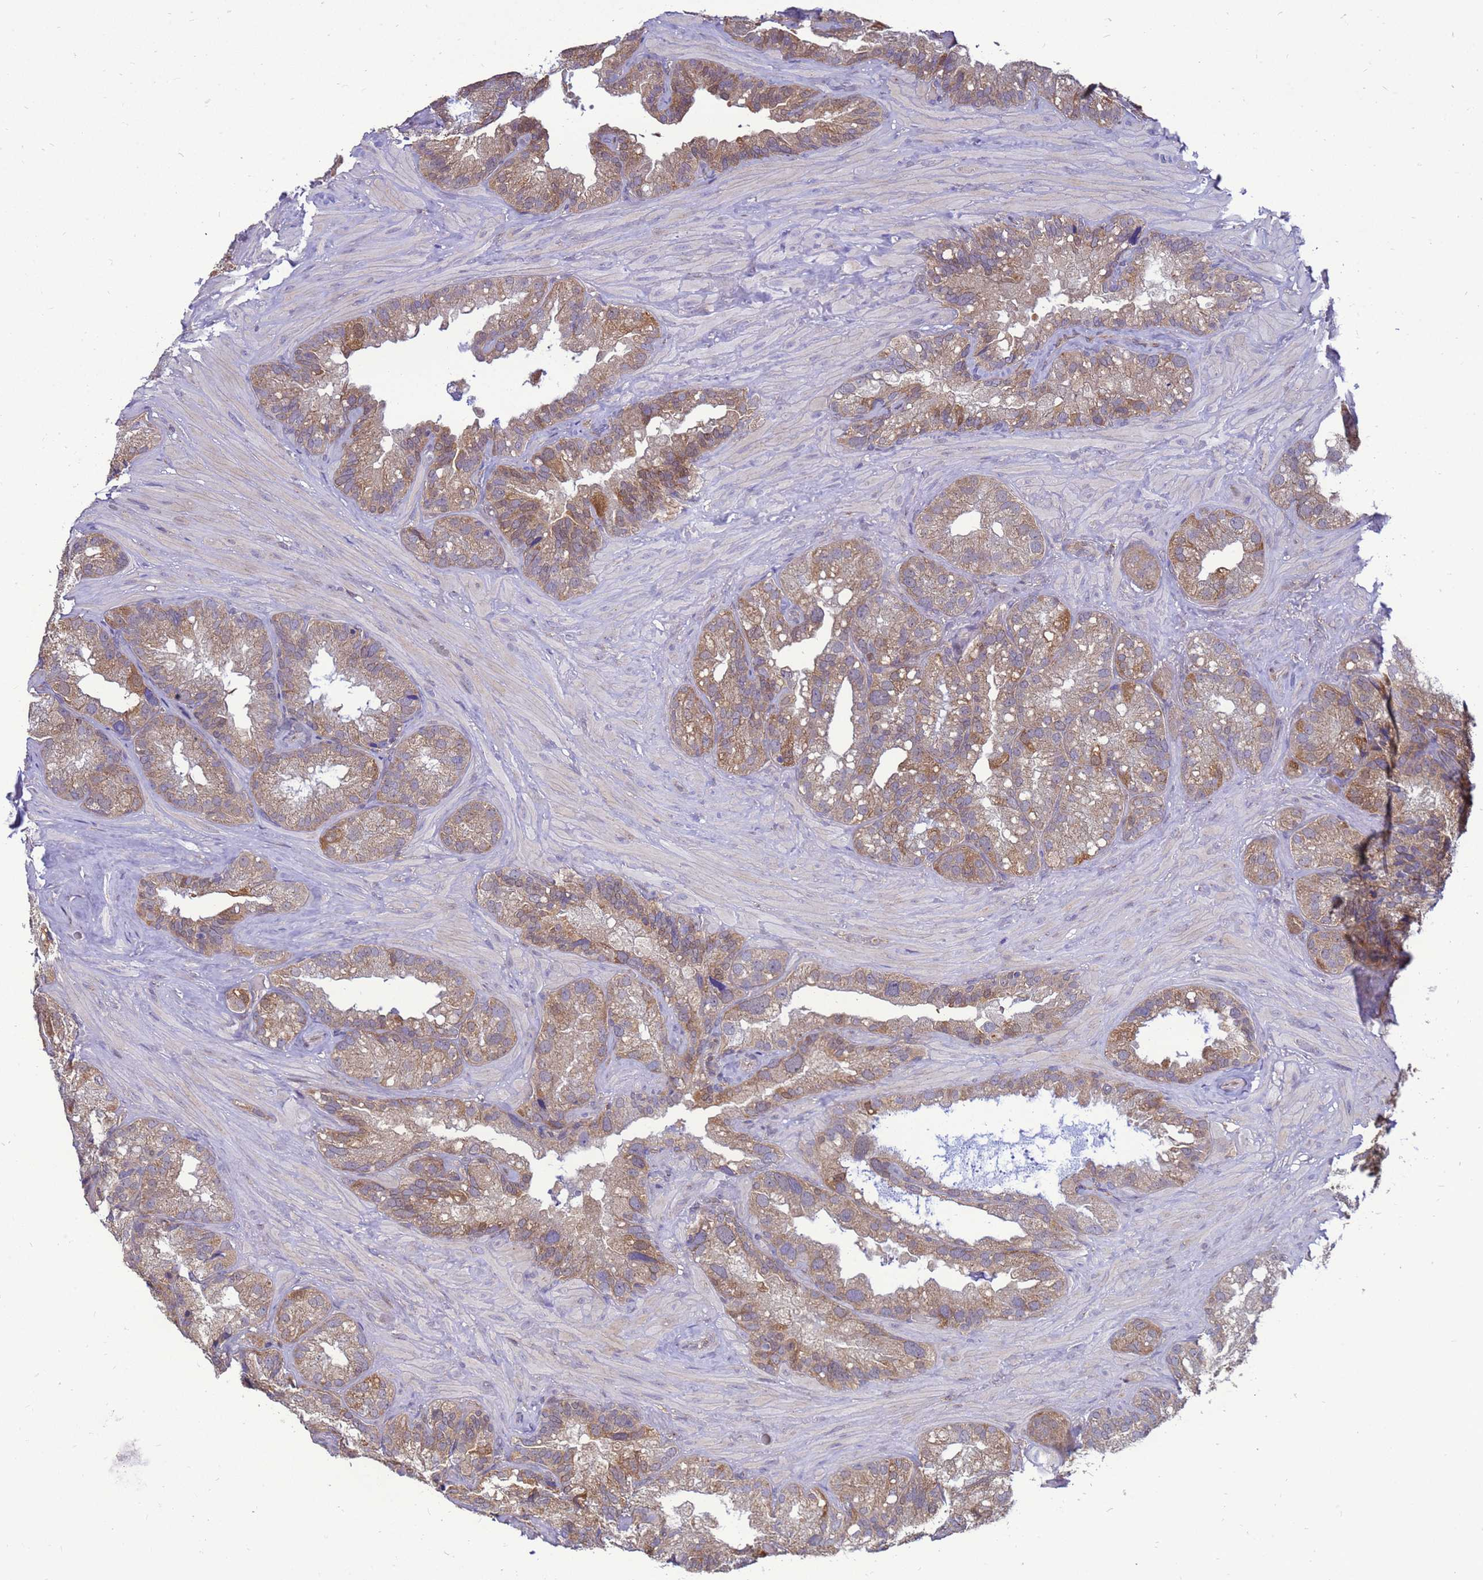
{"staining": {"intensity": "moderate", "quantity": ">75%", "location": "cytoplasmic/membranous"}, "tissue": "seminal vesicle", "cell_type": "Glandular cells", "image_type": "normal", "snomed": [{"axis": "morphology", "description": "Normal tissue, NOS"}, {"axis": "topography", "description": "Prostate"}, {"axis": "topography", "description": "Seminal veicle"}], "caption": "Protein expression analysis of benign human seminal vesicle reveals moderate cytoplasmic/membranous expression in approximately >75% of glandular cells.", "gene": "EIF4EBP3", "patient": {"sex": "male", "age": 68}}